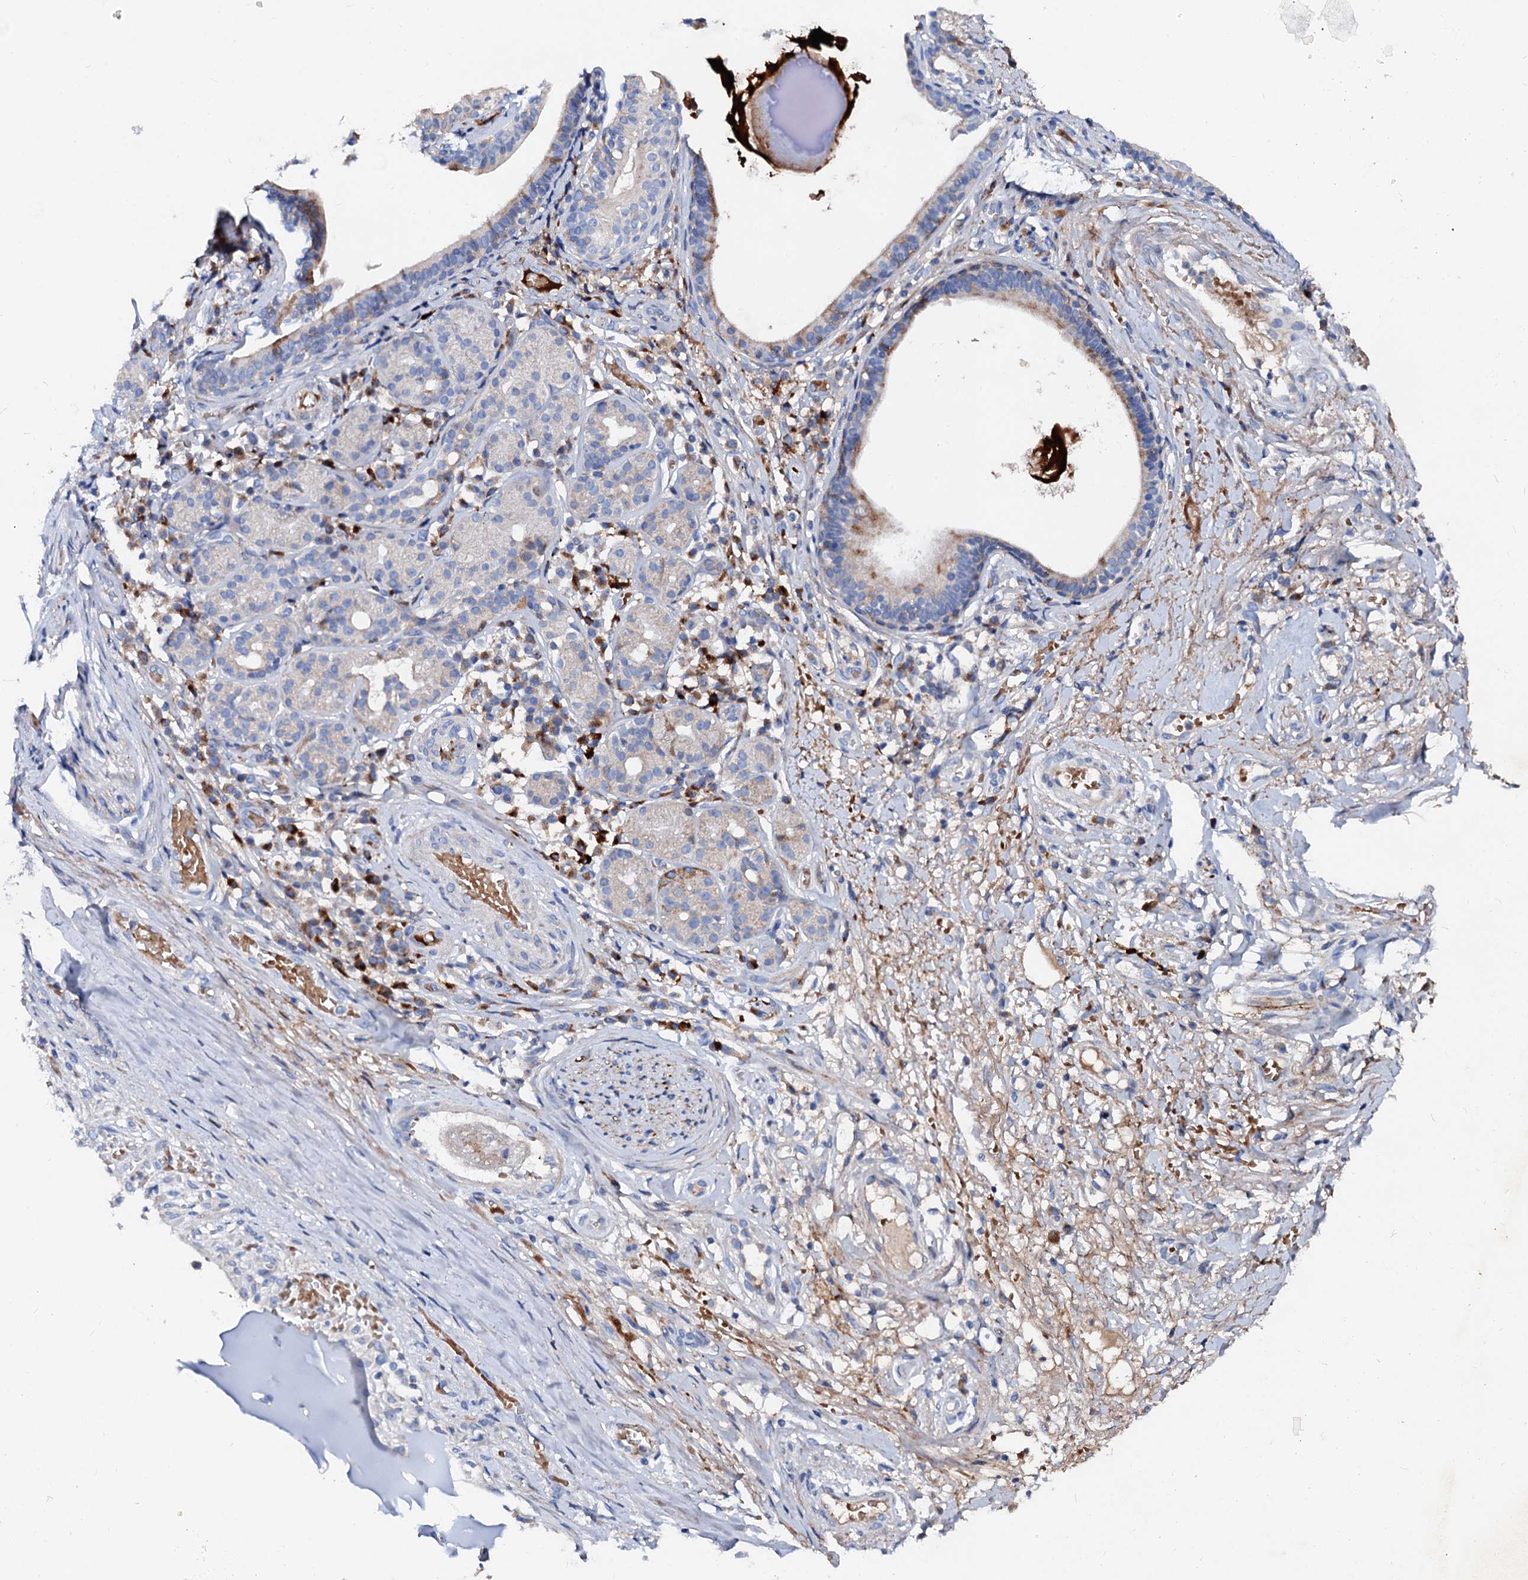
{"staining": {"intensity": "negative", "quantity": "none", "location": "none"}, "tissue": "adipose tissue", "cell_type": "Adipocytes", "image_type": "normal", "snomed": [{"axis": "morphology", "description": "Normal tissue, NOS"}, {"axis": "morphology", "description": "Basal cell carcinoma"}, {"axis": "topography", "description": "Cartilage tissue"}, {"axis": "topography", "description": "Nasopharynx"}, {"axis": "topography", "description": "Oral tissue"}], "caption": "Protein analysis of benign adipose tissue shows no significant expression in adipocytes. (DAB (3,3'-diaminobenzidine) immunohistochemistry, high magnification).", "gene": "SLC10A7", "patient": {"sex": "female", "age": 77}}